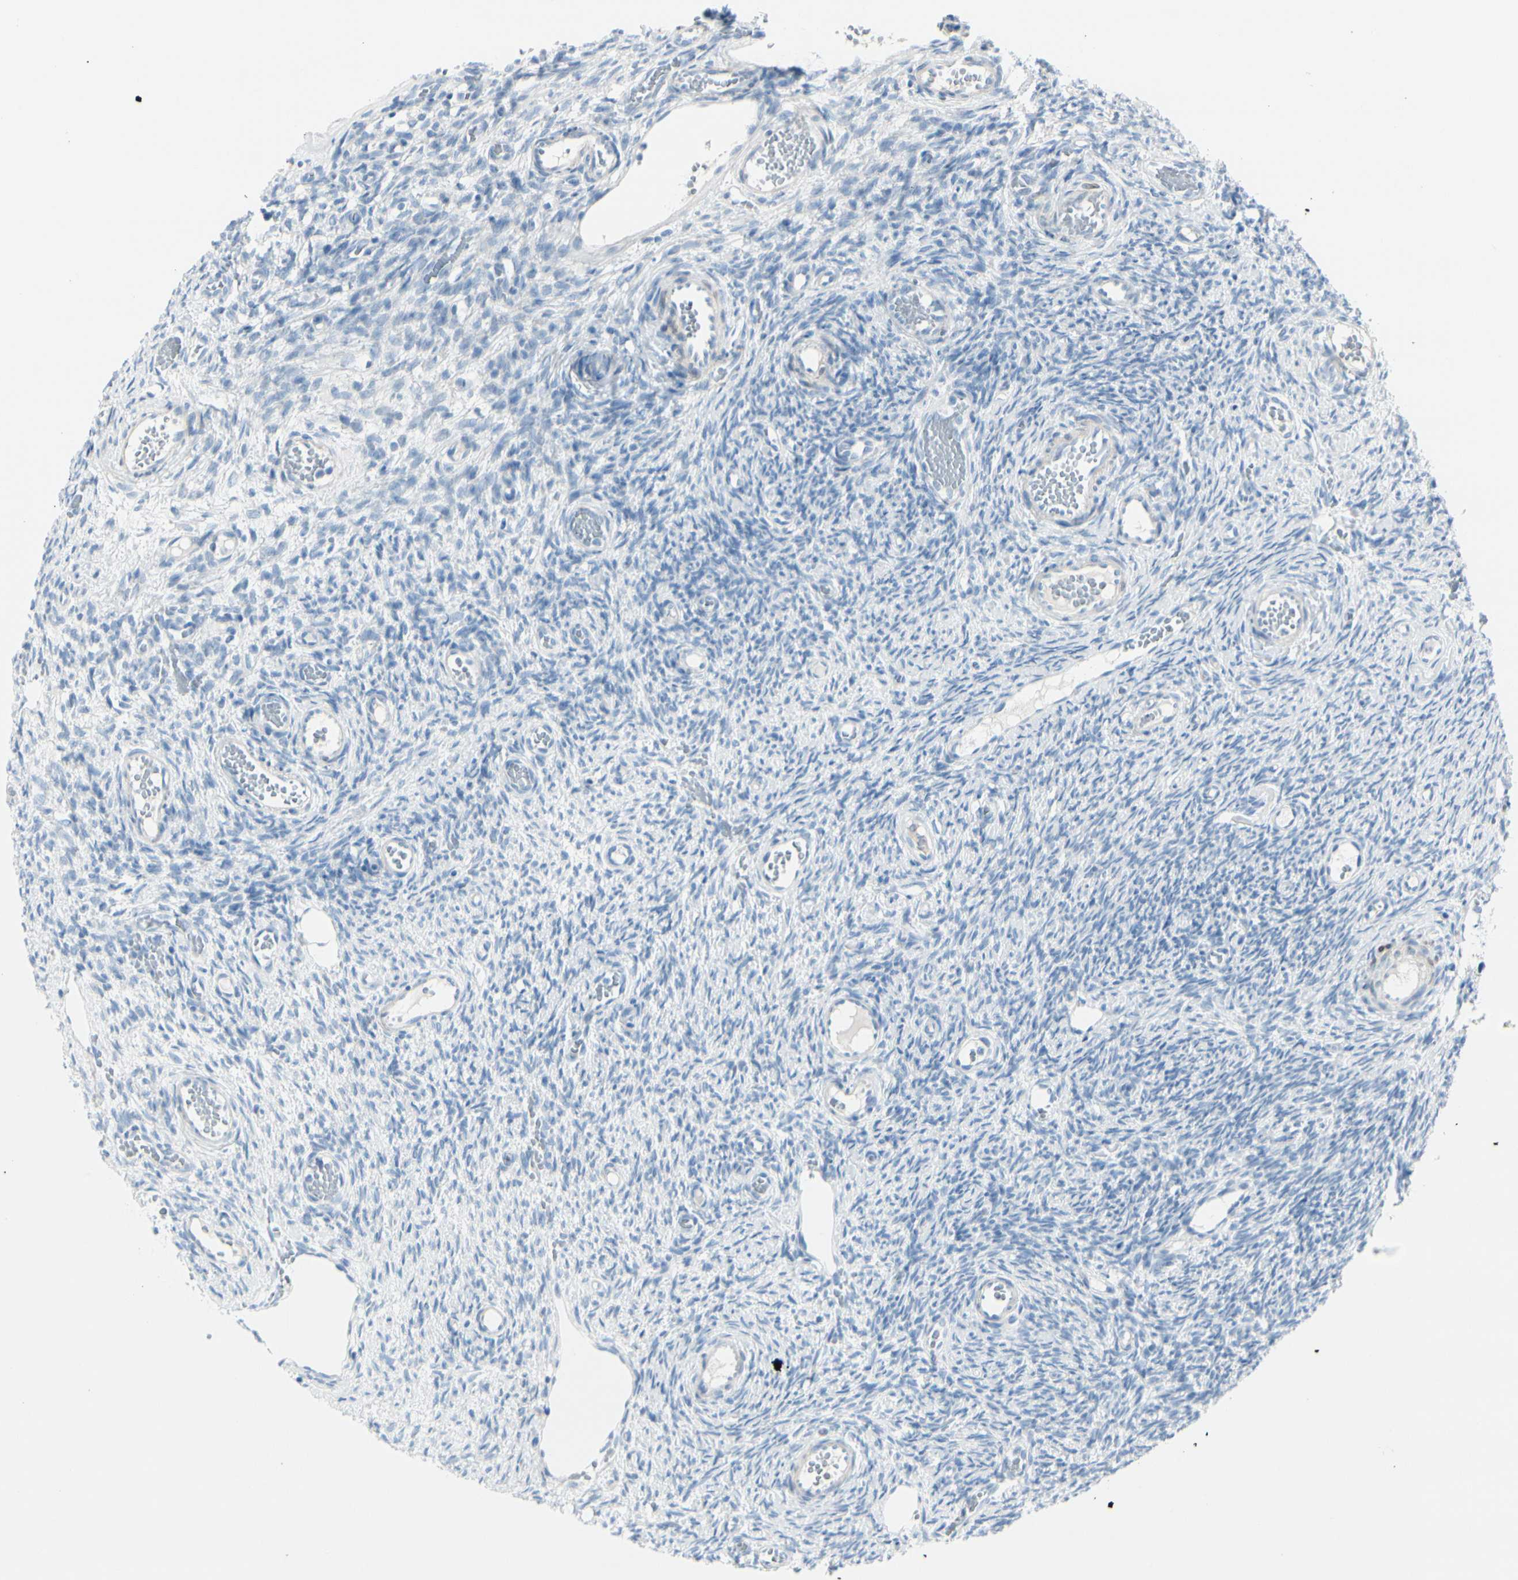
{"staining": {"intensity": "negative", "quantity": "none", "location": "none"}, "tissue": "ovary", "cell_type": "Ovarian stroma cells", "image_type": "normal", "snomed": [{"axis": "morphology", "description": "Normal tissue, NOS"}, {"axis": "topography", "description": "Ovary"}], "caption": "The IHC histopathology image has no significant staining in ovarian stroma cells of ovary.", "gene": "CDHR5", "patient": {"sex": "female", "age": 35}}